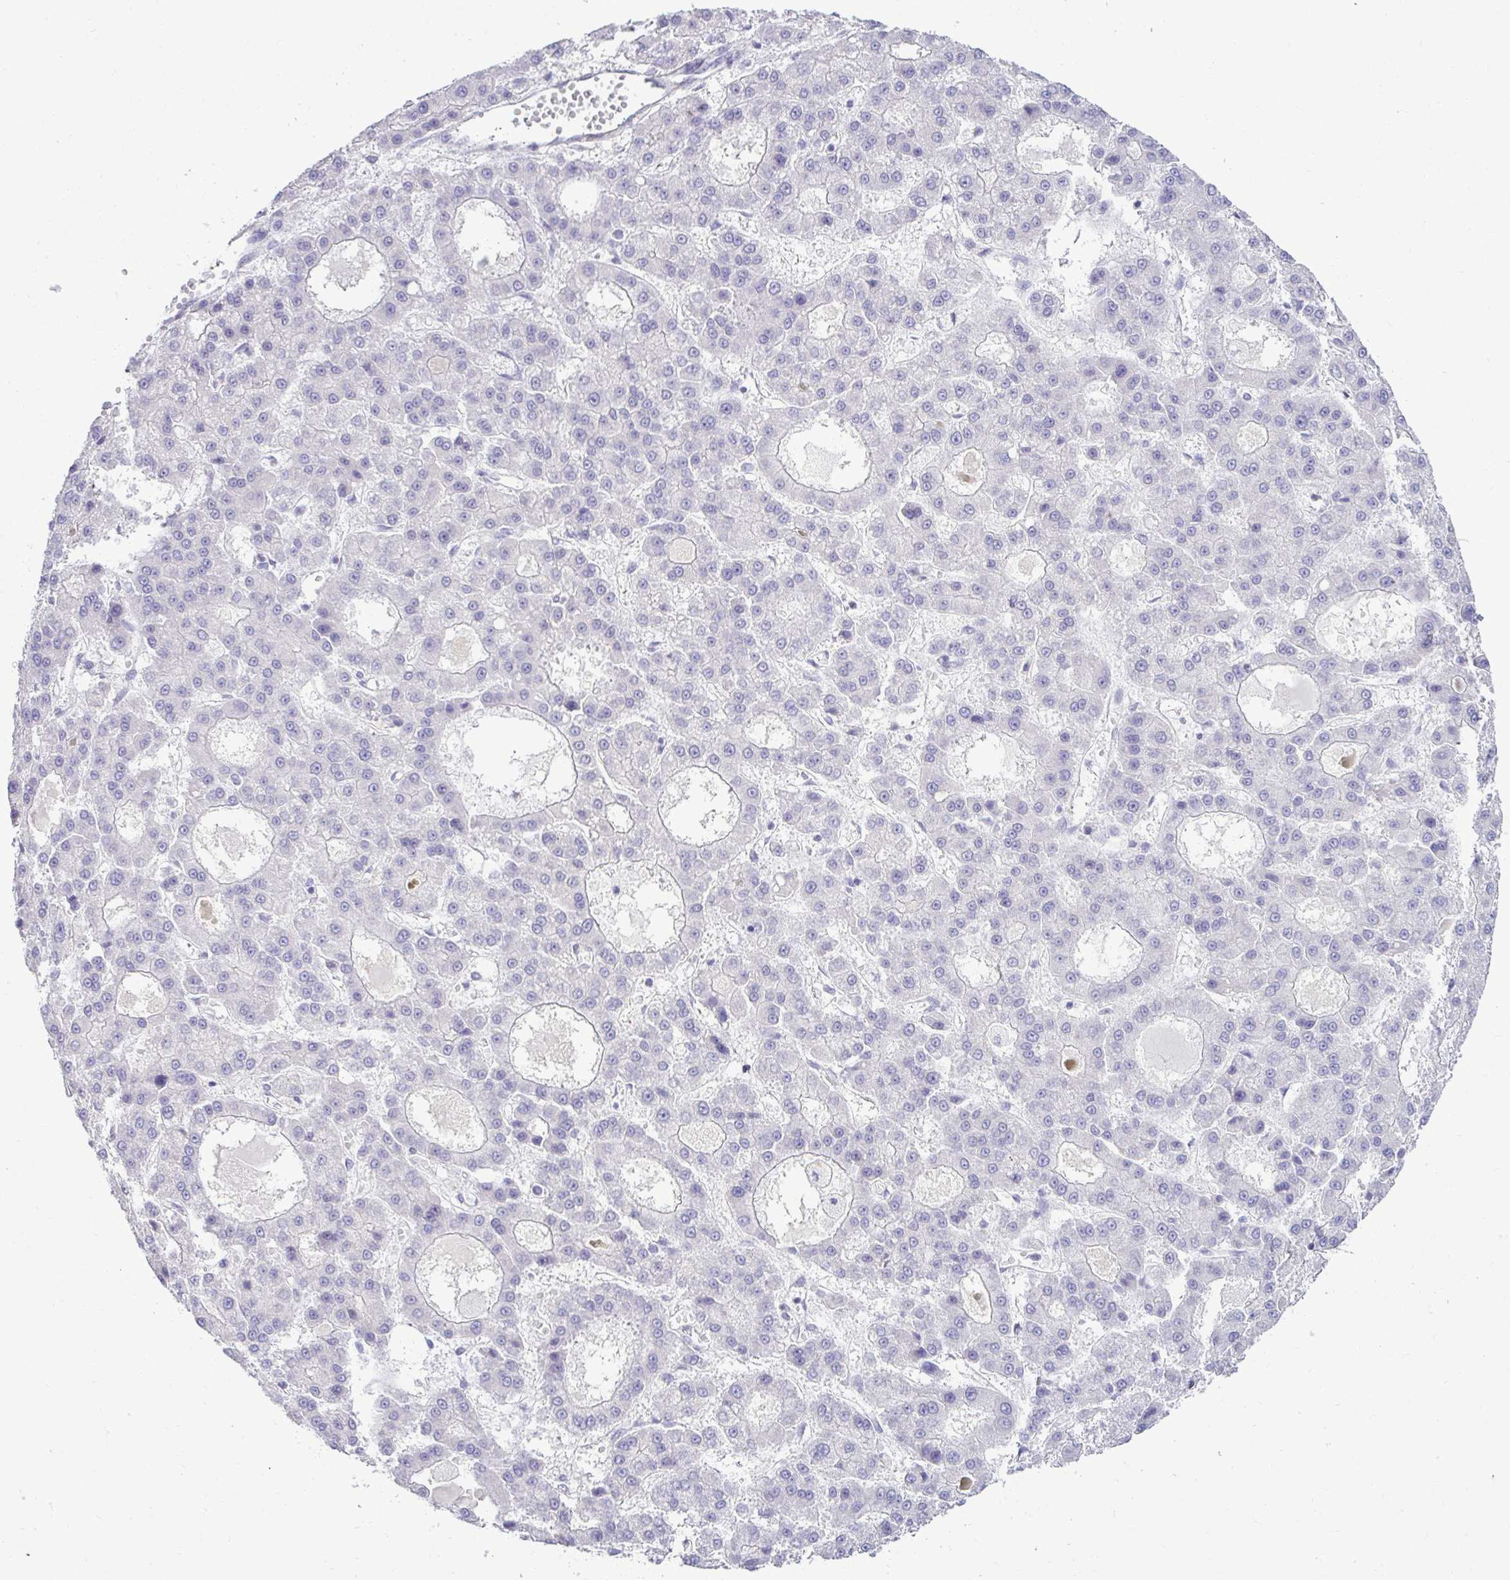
{"staining": {"intensity": "negative", "quantity": "none", "location": "none"}, "tissue": "liver cancer", "cell_type": "Tumor cells", "image_type": "cancer", "snomed": [{"axis": "morphology", "description": "Carcinoma, Hepatocellular, NOS"}, {"axis": "topography", "description": "Liver"}], "caption": "Liver hepatocellular carcinoma was stained to show a protein in brown. There is no significant positivity in tumor cells. Nuclei are stained in blue.", "gene": "SLC30A3", "patient": {"sex": "male", "age": 70}}